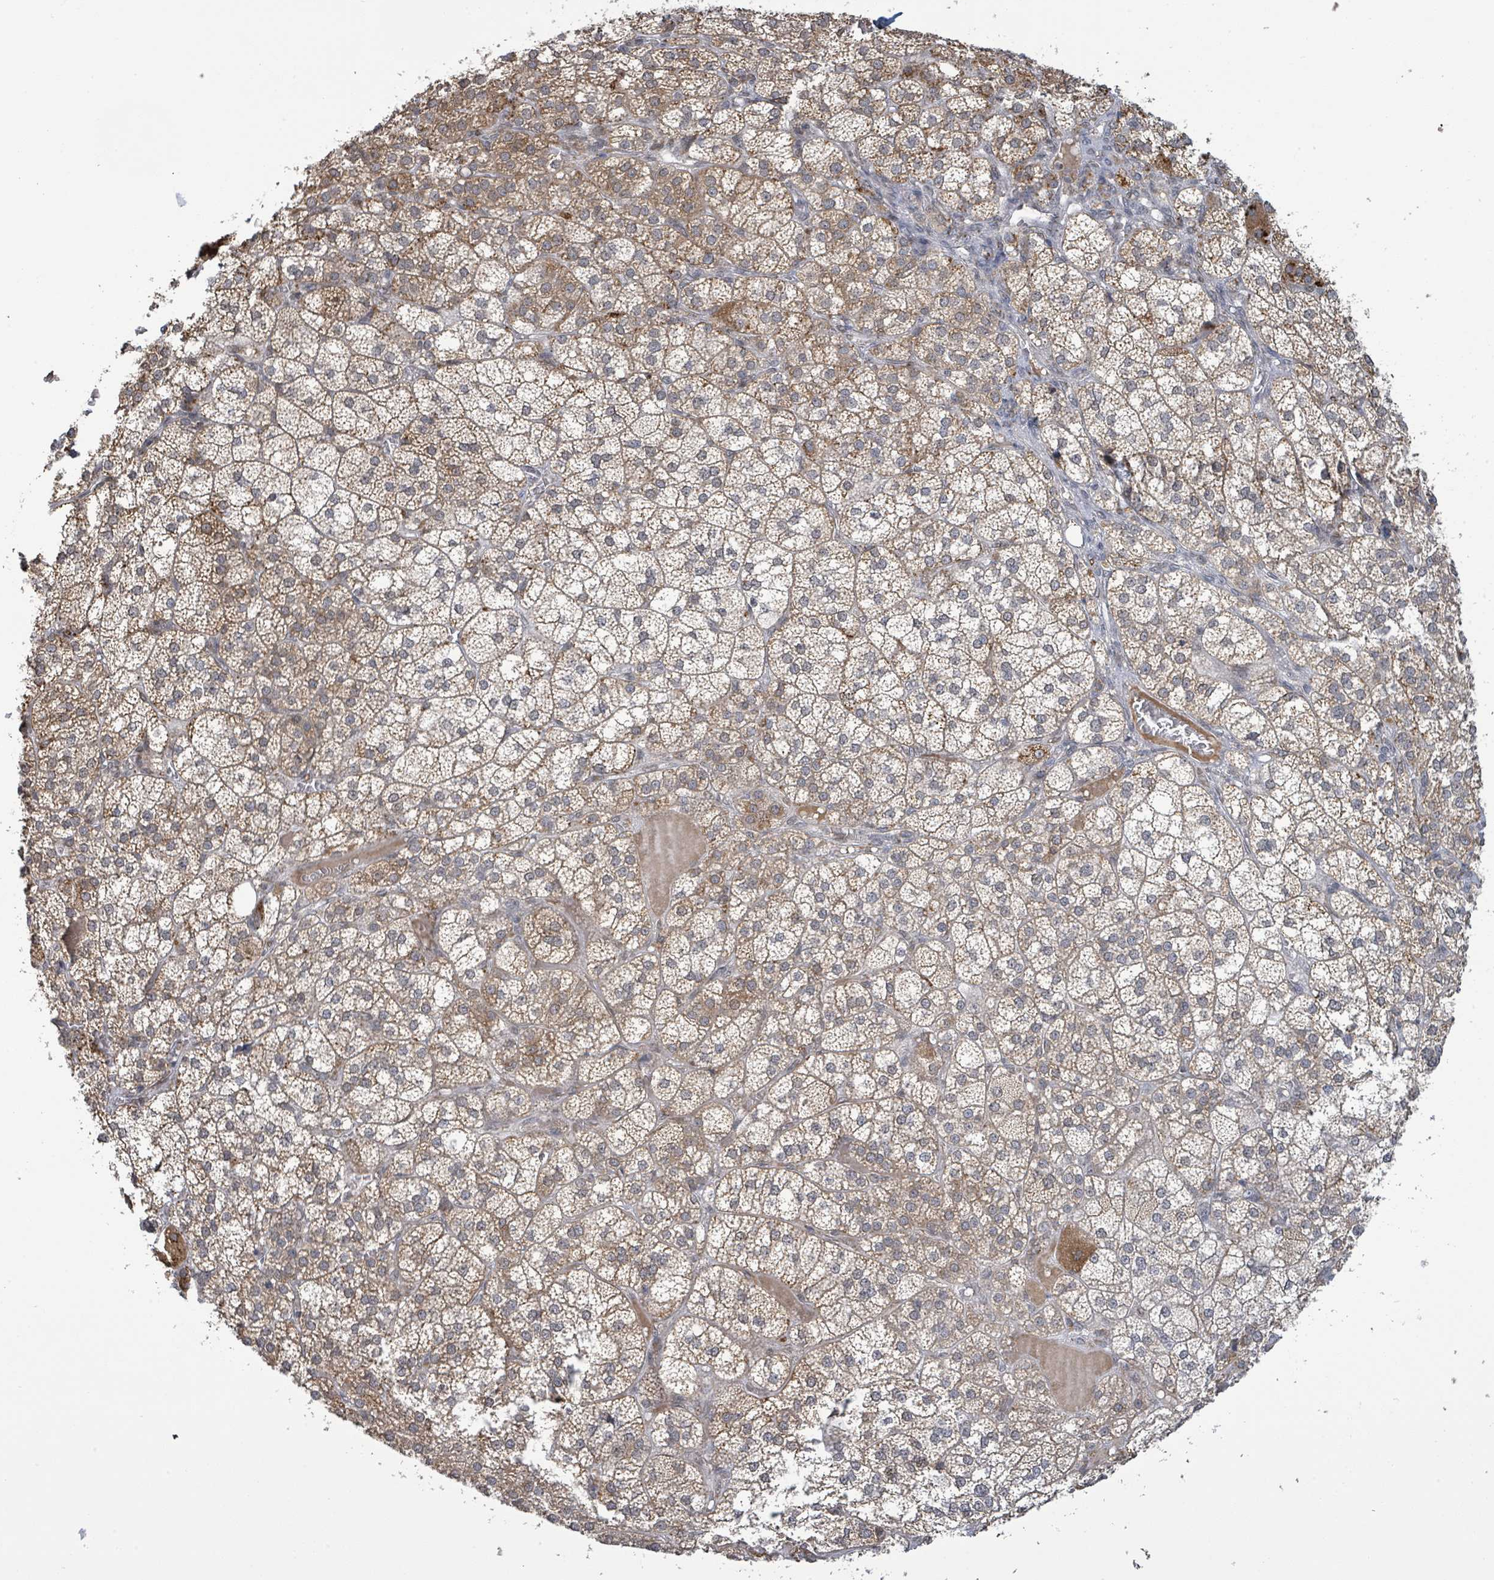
{"staining": {"intensity": "moderate", "quantity": ">75%", "location": "cytoplasmic/membranous"}, "tissue": "adrenal gland", "cell_type": "Glandular cells", "image_type": "normal", "snomed": [{"axis": "morphology", "description": "Normal tissue, NOS"}, {"axis": "topography", "description": "Adrenal gland"}], "caption": "Adrenal gland stained for a protein demonstrates moderate cytoplasmic/membranous positivity in glandular cells. The protein of interest is shown in brown color, while the nuclei are stained blue.", "gene": "SBF2", "patient": {"sex": "female", "age": 60}}